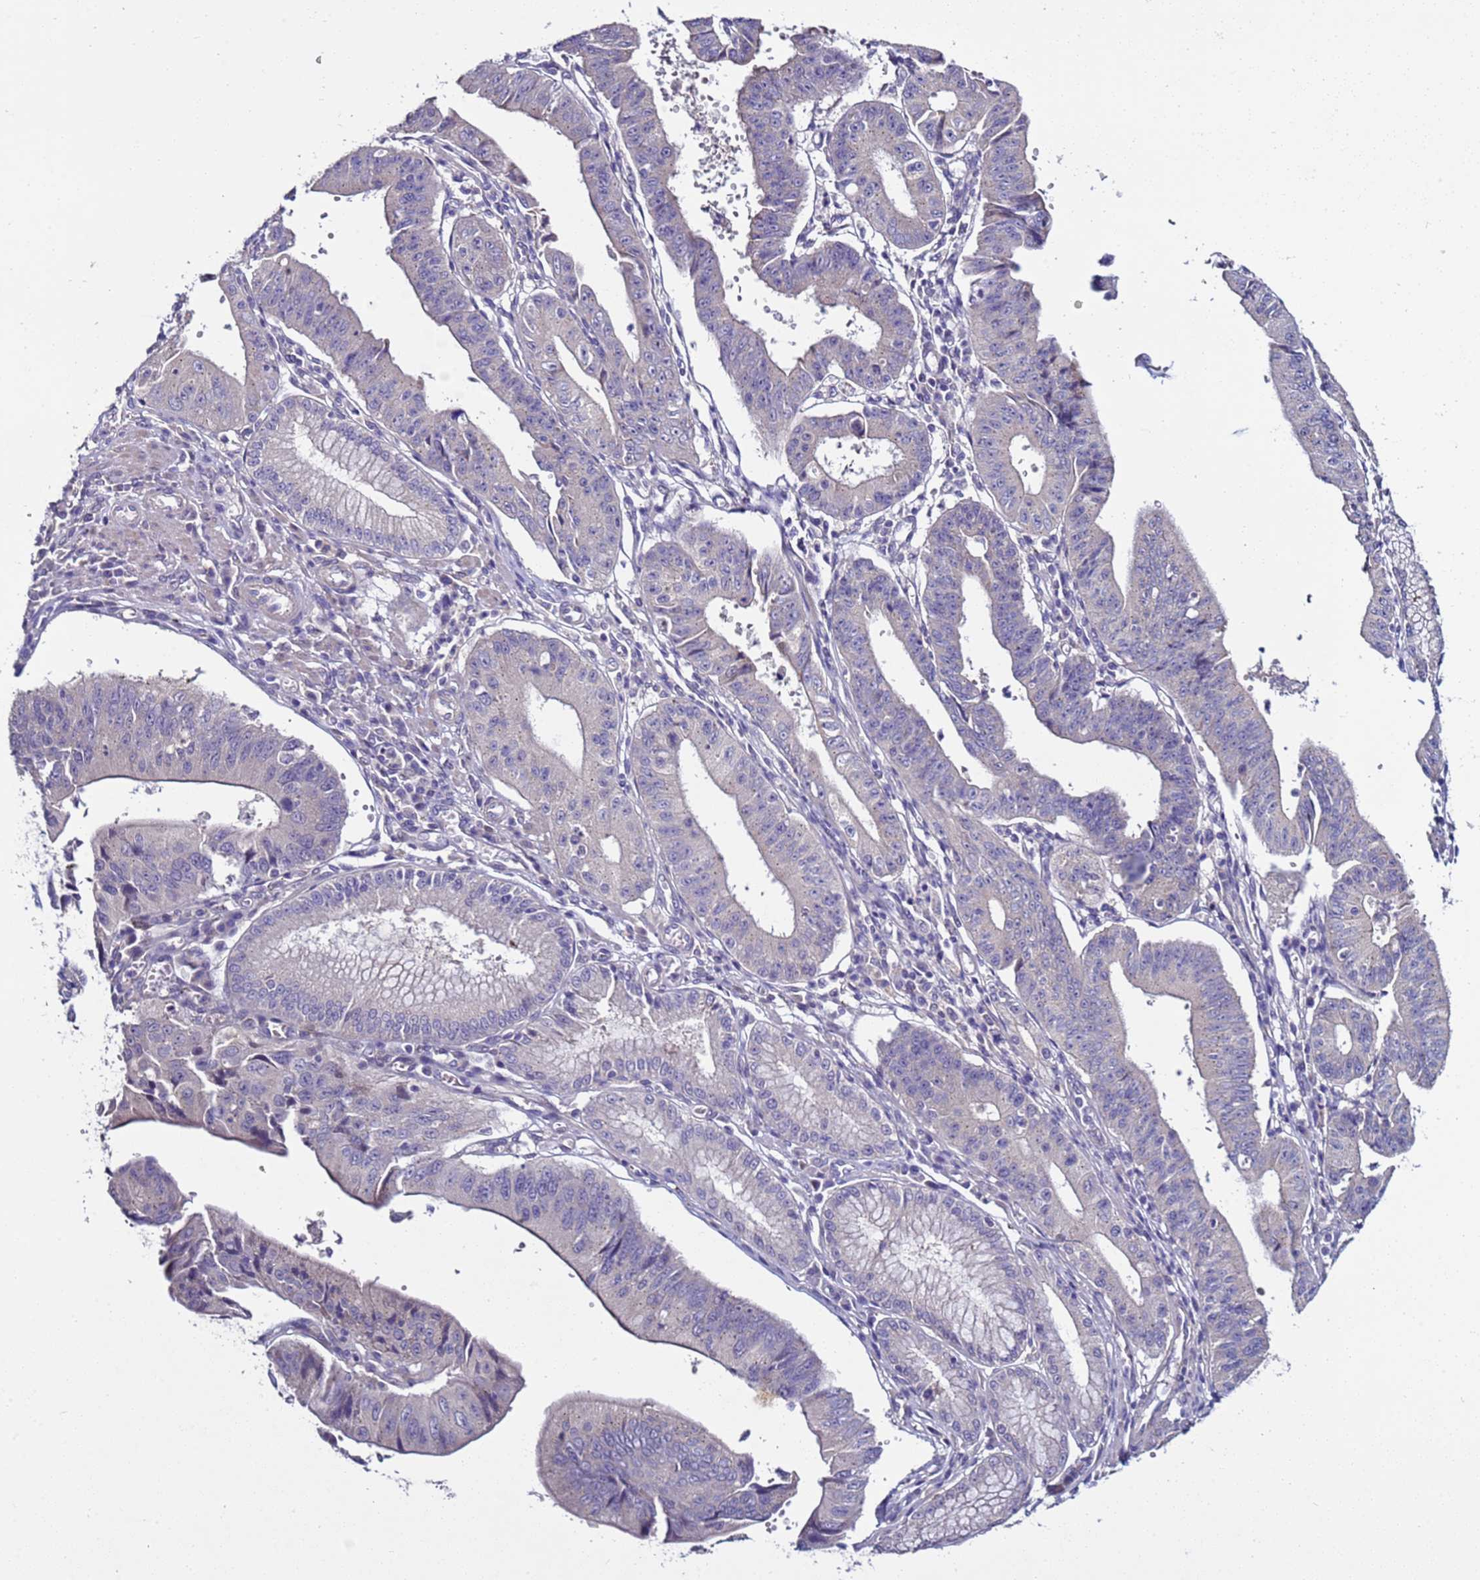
{"staining": {"intensity": "negative", "quantity": "none", "location": "none"}, "tissue": "stomach cancer", "cell_type": "Tumor cells", "image_type": "cancer", "snomed": [{"axis": "morphology", "description": "Adenocarcinoma, NOS"}, {"axis": "topography", "description": "Stomach"}], "caption": "The histopathology image shows no staining of tumor cells in adenocarcinoma (stomach). Brightfield microscopy of IHC stained with DAB (brown) and hematoxylin (blue), captured at high magnification.", "gene": "RABL2B", "patient": {"sex": "male", "age": 59}}